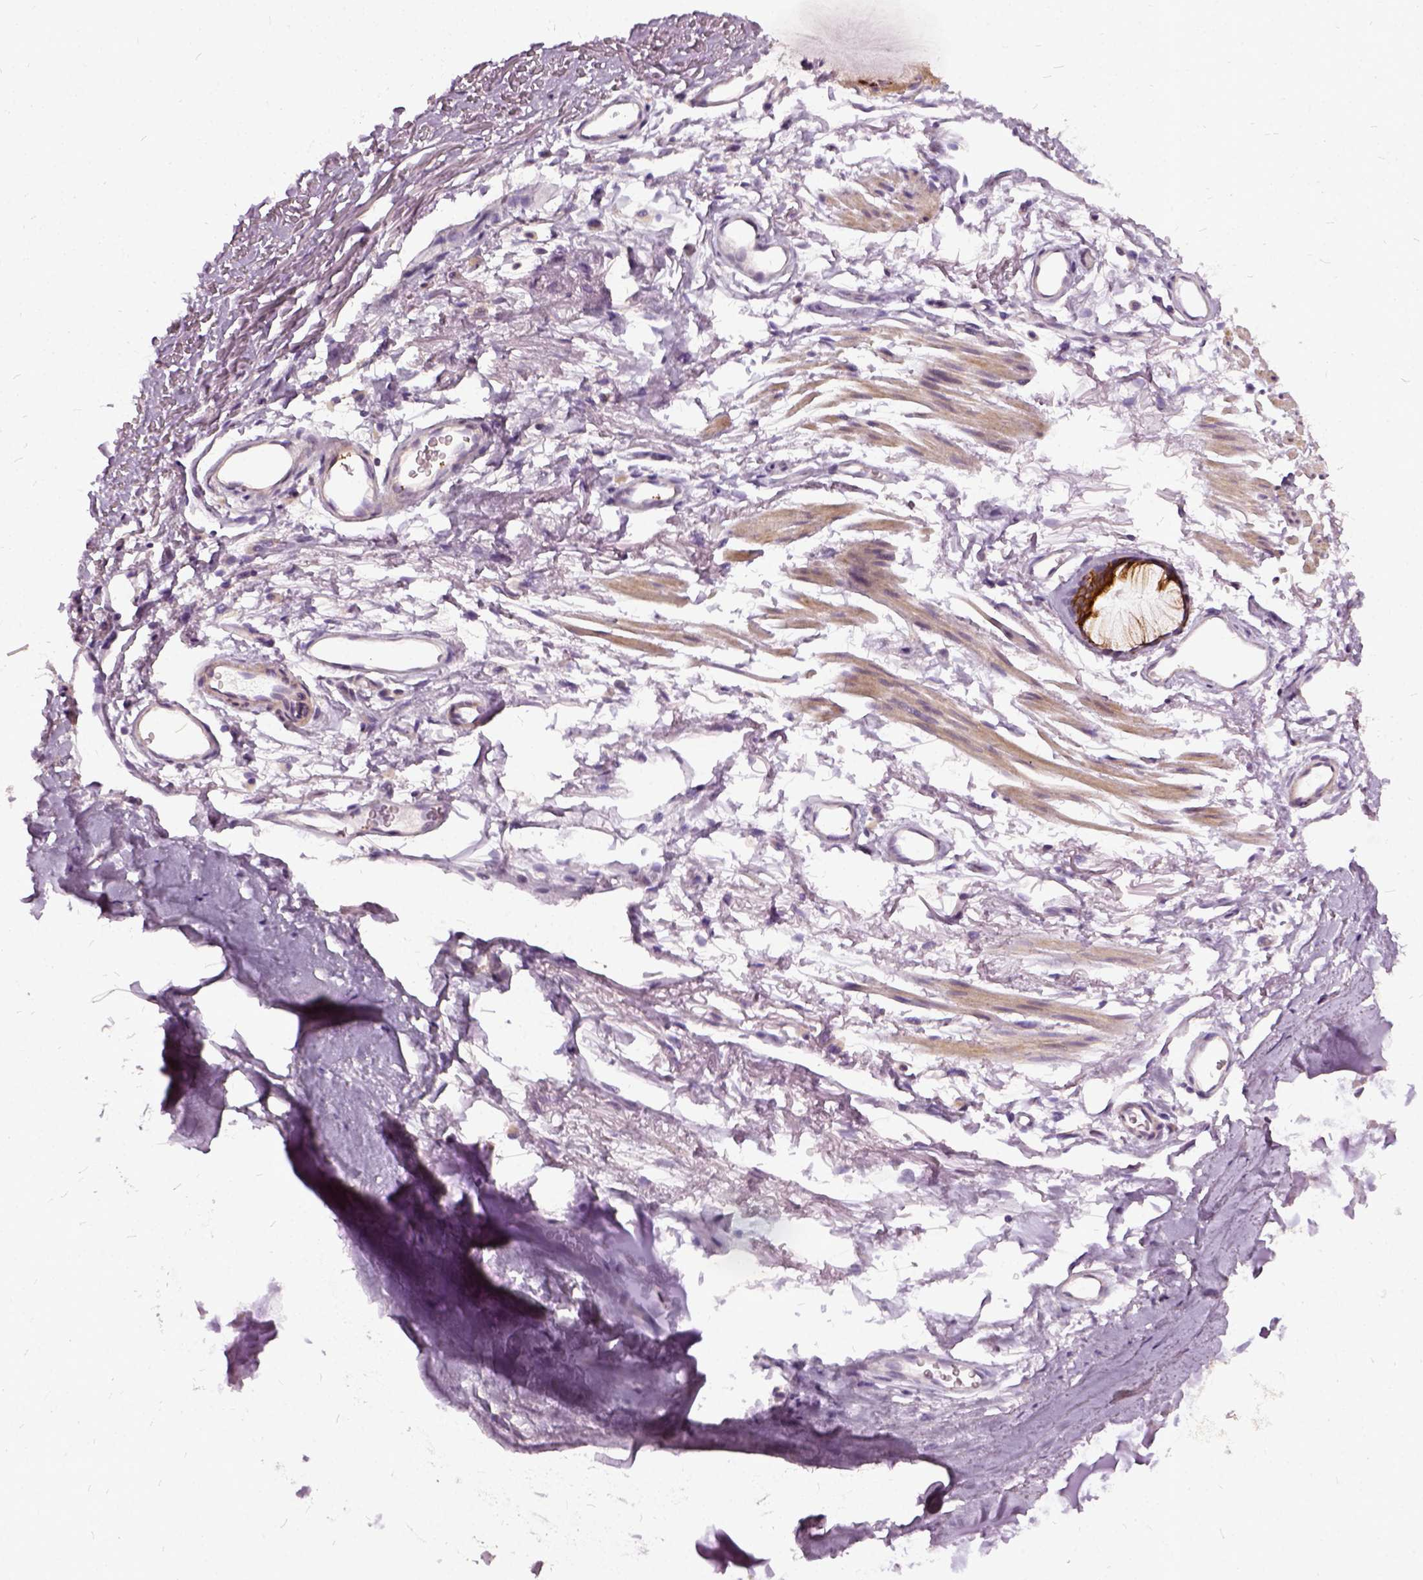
{"staining": {"intensity": "negative", "quantity": "none", "location": "none"}, "tissue": "adipose tissue", "cell_type": "Adipocytes", "image_type": "normal", "snomed": [{"axis": "morphology", "description": "Normal tissue, NOS"}, {"axis": "topography", "description": "Cartilage tissue"}, {"axis": "topography", "description": "Bronchus"}], "caption": "Adipocytes are negative for brown protein staining in unremarkable adipose tissue. (DAB IHC, high magnification).", "gene": "ILRUN", "patient": {"sex": "female", "age": 79}}